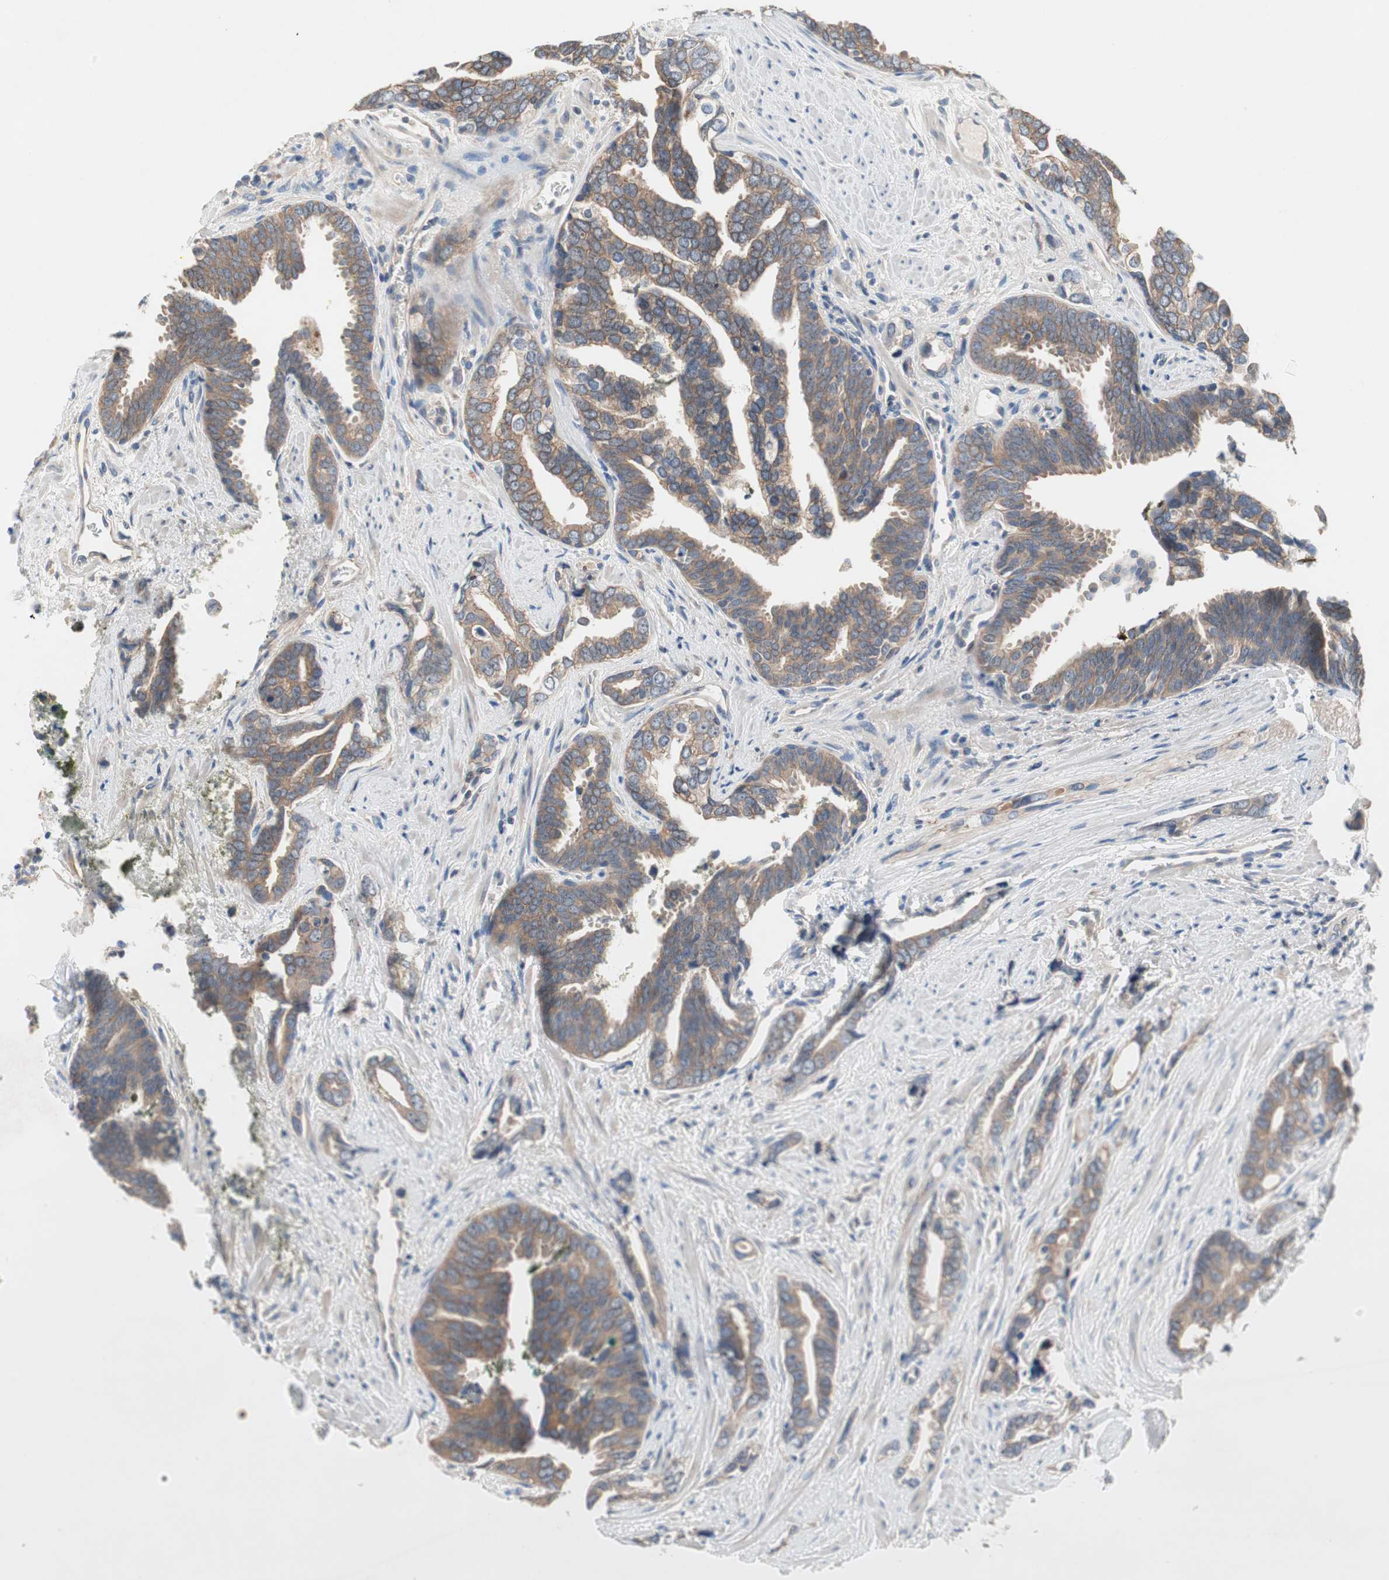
{"staining": {"intensity": "weak", "quantity": ">75%", "location": "cytoplasmic/membranous"}, "tissue": "prostate cancer", "cell_type": "Tumor cells", "image_type": "cancer", "snomed": [{"axis": "morphology", "description": "Adenocarcinoma, High grade"}, {"axis": "topography", "description": "Prostate"}], "caption": "Immunohistochemical staining of human adenocarcinoma (high-grade) (prostate) shows low levels of weak cytoplasmic/membranous protein staining in about >75% of tumor cells.", "gene": "GLUL", "patient": {"sex": "male", "age": 67}}